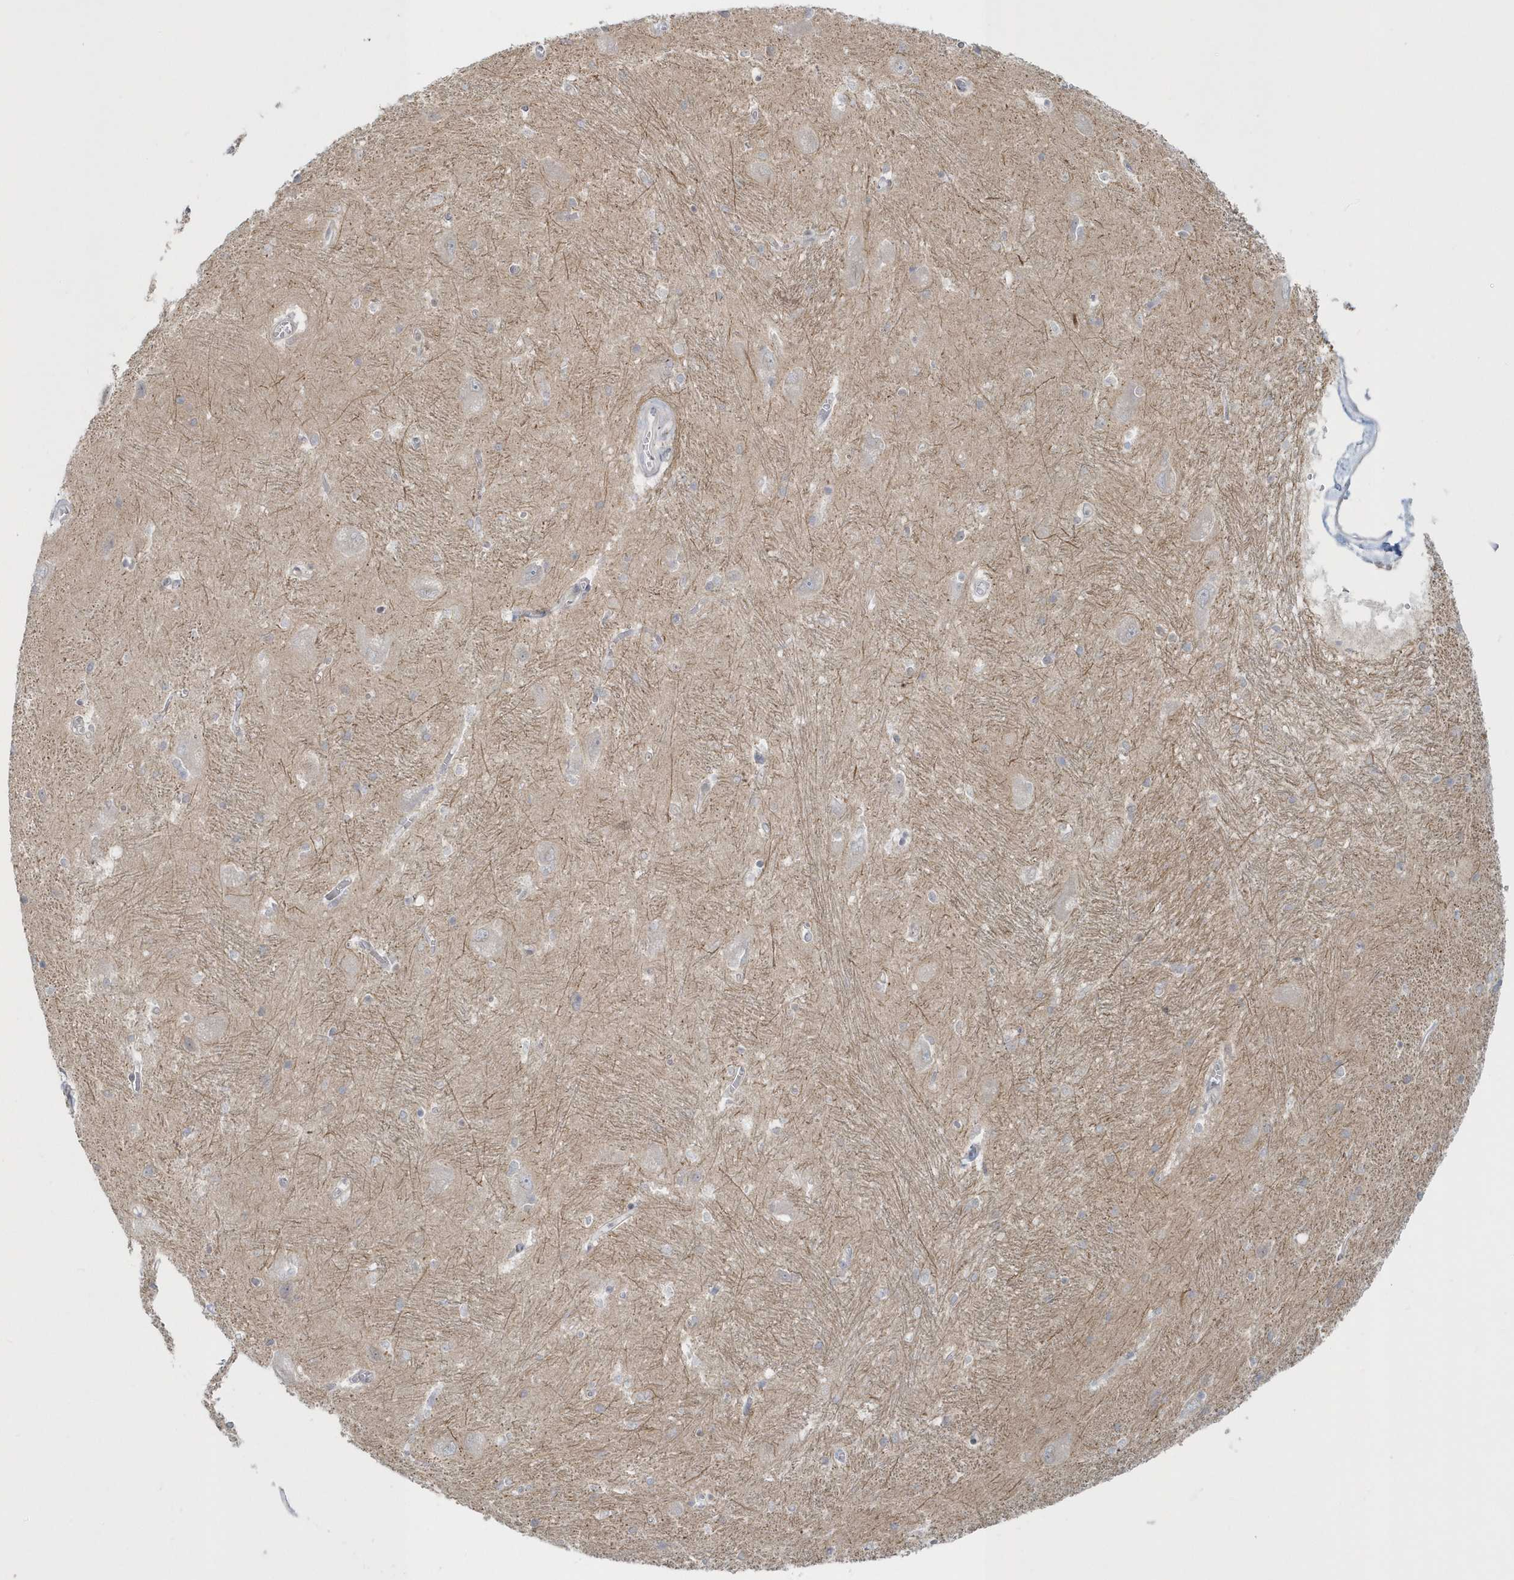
{"staining": {"intensity": "negative", "quantity": "none", "location": "none"}, "tissue": "caudate", "cell_type": "Glial cells", "image_type": "normal", "snomed": [{"axis": "morphology", "description": "Normal tissue, NOS"}, {"axis": "topography", "description": "Lateral ventricle wall"}], "caption": "A high-resolution histopathology image shows IHC staining of benign caudate, which exhibits no significant positivity in glial cells. Brightfield microscopy of immunohistochemistry stained with DAB (brown) and hematoxylin (blue), captured at high magnification.", "gene": "BLTP3A", "patient": {"sex": "male", "age": 37}}